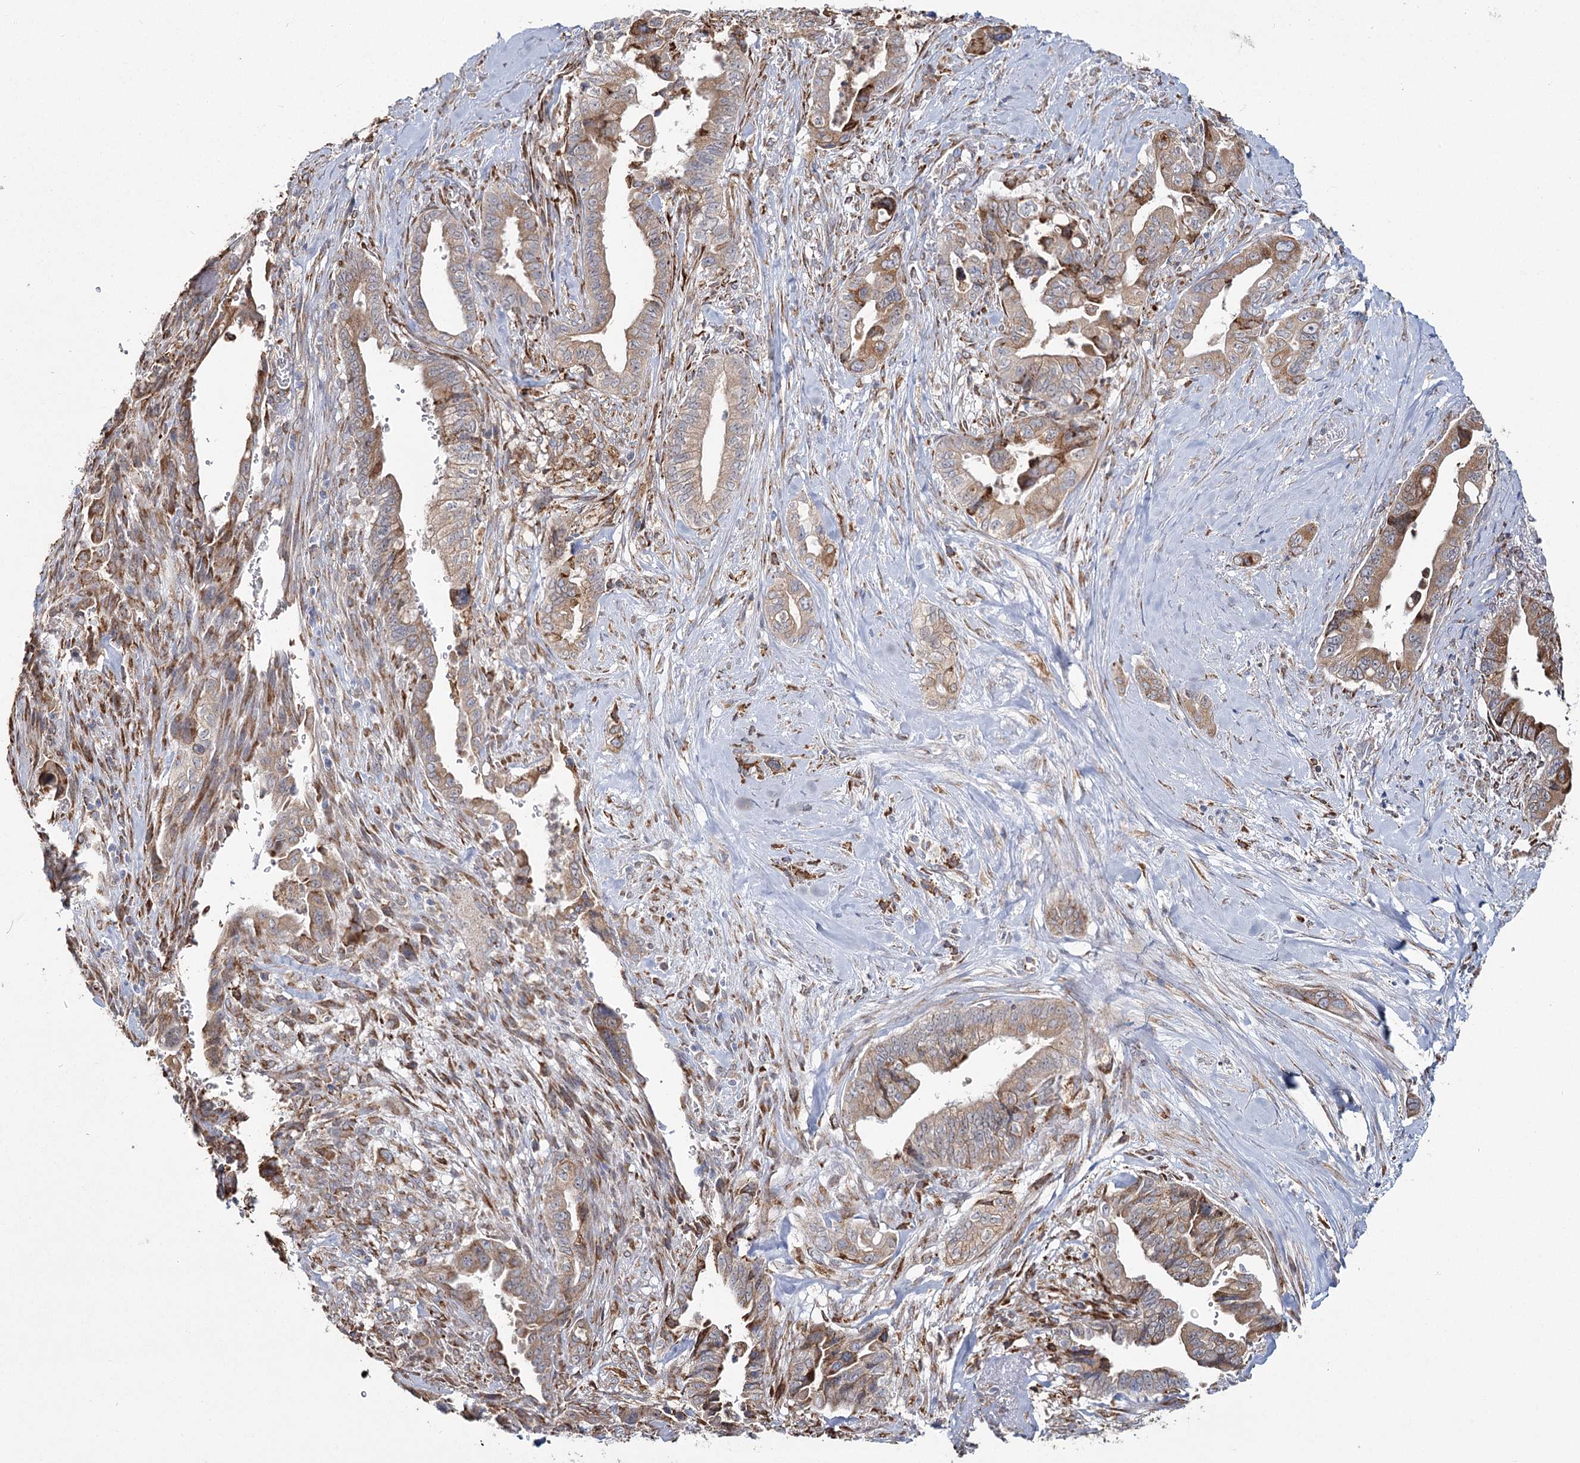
{"staining": {"intensity": "moderate", "quantity": ">75%", "location": "cytoplasmic/membranous"}, "tissue": "pancreatic cancer", "cell_type": "Tumor cells", "image_type": "cancer", "snomed": [{"axis": "morphology", "description": "Adenocarcinoma, NOS"}, {"axis": "topography", "description": "Pancreas"}], "caption": "IHC (DAB) staining of adenocarcinoma (pancreatic) displays moderate cytoplasmic/membranous protein expression in about >75% of tumor cells.", "gene": "ZCCHC9", "patient": {"sex": "male", "age": 70}}